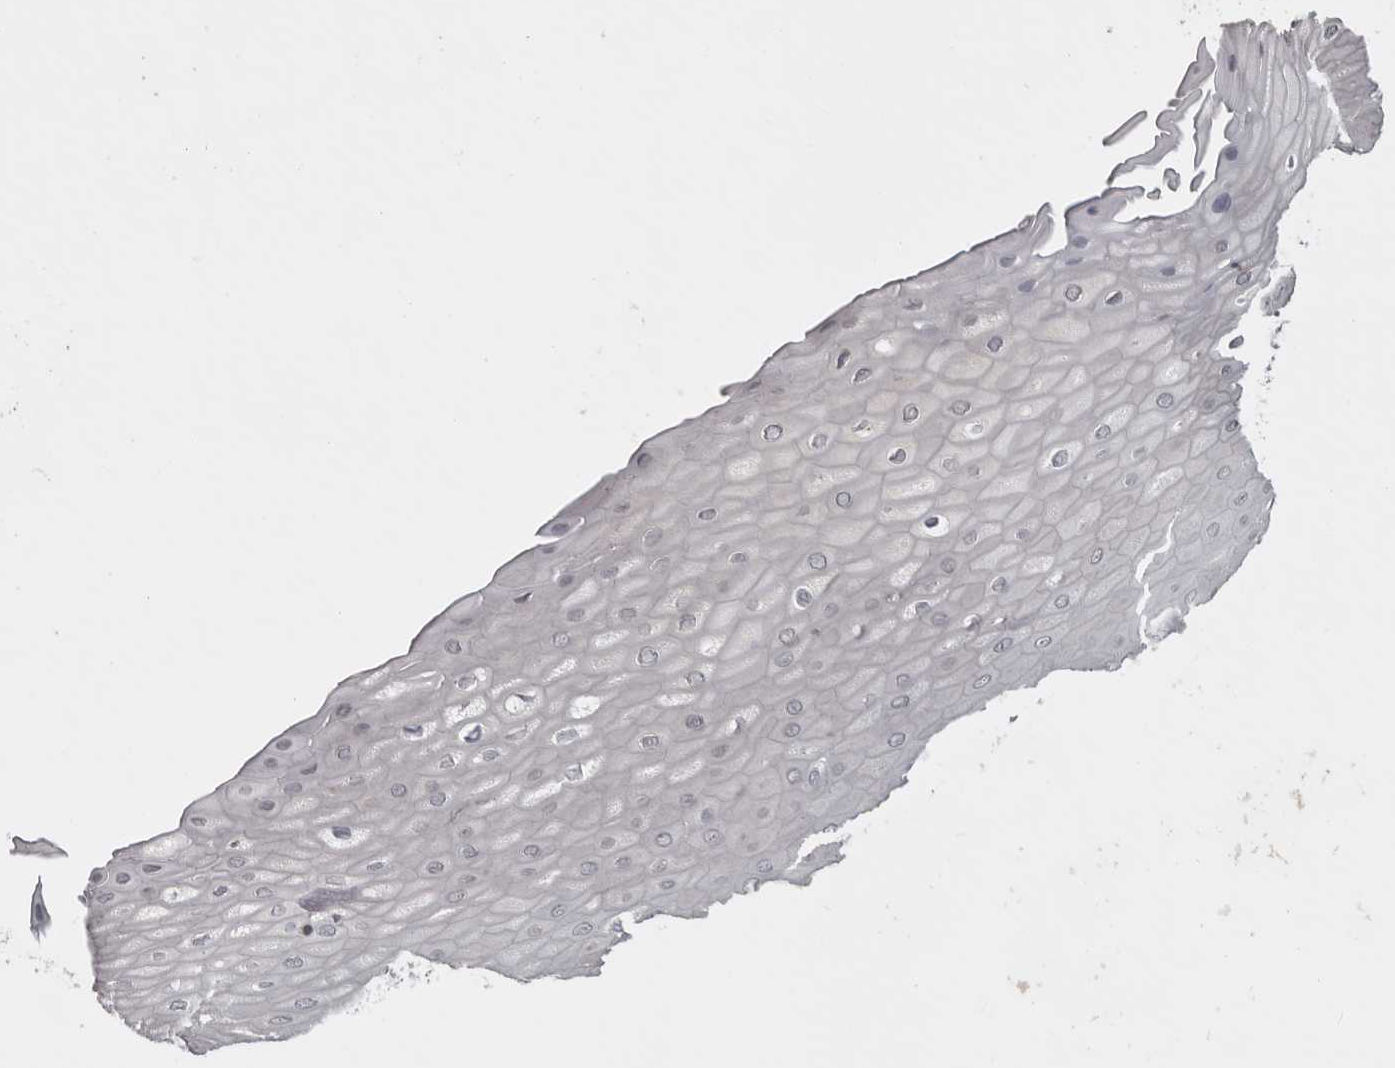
{"staining": {"intensity": "weak", "quantity": "<25%", "location": "cytoplasmic/membranous"}, "tissue": "cervix", "cell_type": "Glandular cells", "image_type": "normal", "snomed": [{"axis": "morphology", "description": "Normal tissue, NOS"}, {"axis": "topography", "description": "Cervix"}], "caption": "Image shows no protein positivity in glandular cells of unremarkable cervix.", "gene": "PHF13", "patient": {"sex": "female", "age": 55}}